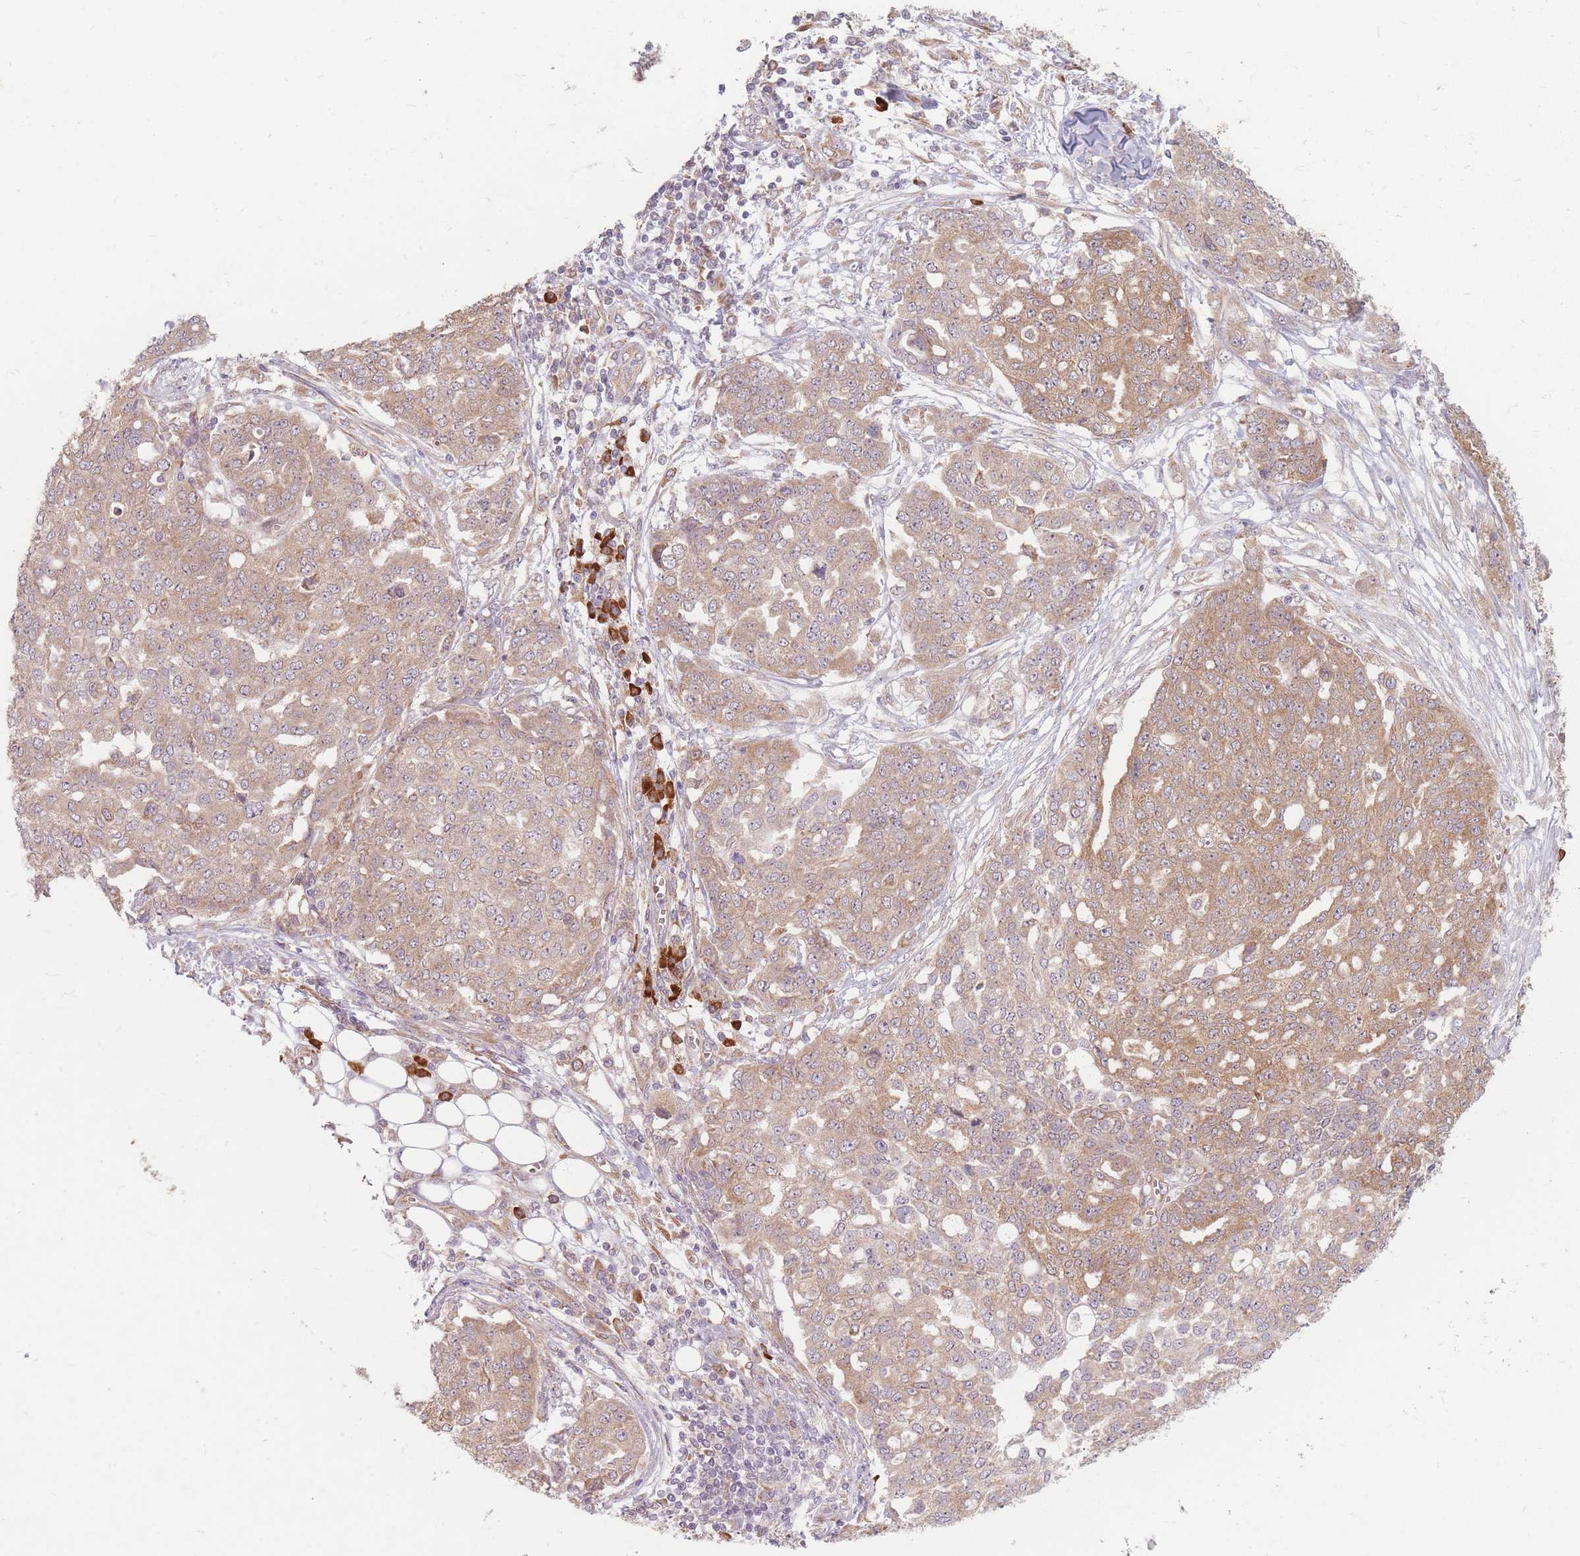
{"staining": {"intensity": "moderate", "quantity": ">75%", "location": "cytoplasmic/membranous"}, "tissue": "ovarian cancer", "cell_type": "Tumor cells", "image_type": "cancer", "snomed": [{"axis": "morphology", "description": "Cystadenocarcinoma, serous, NOS"}, {"axis": "topography", "description": "Soft tissue"}, {"axis": "topography", "description": "Ovary"}], "caption": "Human ovarian cancer stained with a protein marker exhibits moderate staining in tumor cells.", "gene": "SMIM14", "patient": {"sex": "female", "age": 57}}